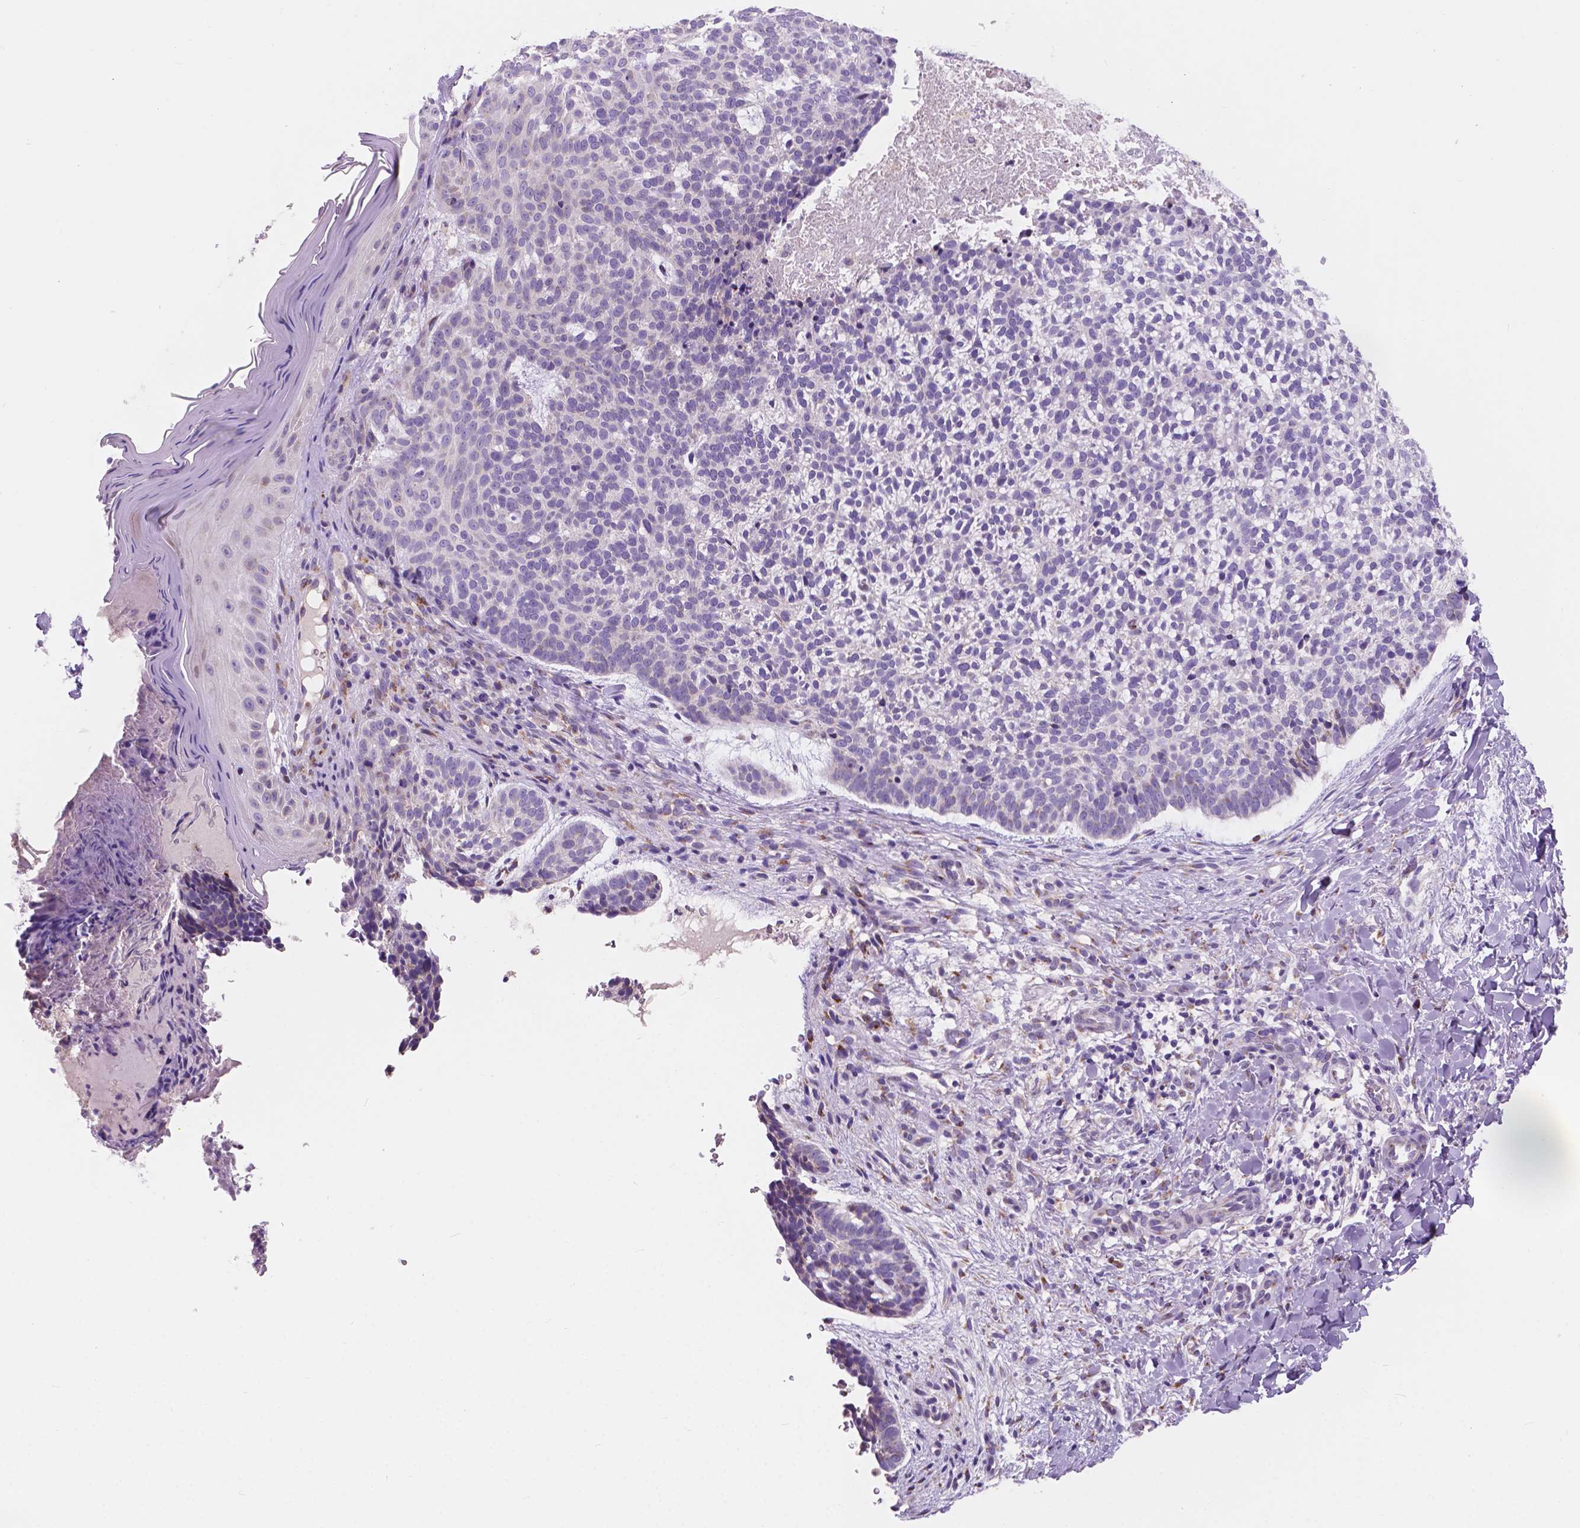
{"staining": {"intensity": "negative", "quantity": "none", "location": "none"}, "tissue": "skin cancer", "cell_type": "Tumor cells", "image_type": "cancer", "snomed": [{"axis": "morphology", "description": "Basal cell carcinoma"}, {"axis": "topography", "description": "Skin"}], "caption": "Tumor cells are negative for brown protein staining in skin cancer (basal cell carcinoma). Brightfield microscopy of IHC stained with DAB (3,3'-diaminobenzidine) (brown) and hematoxylin (blue), captured at high magnification.", "gene": "IREB2", "patient": {"sex": "male", "age": 64}}